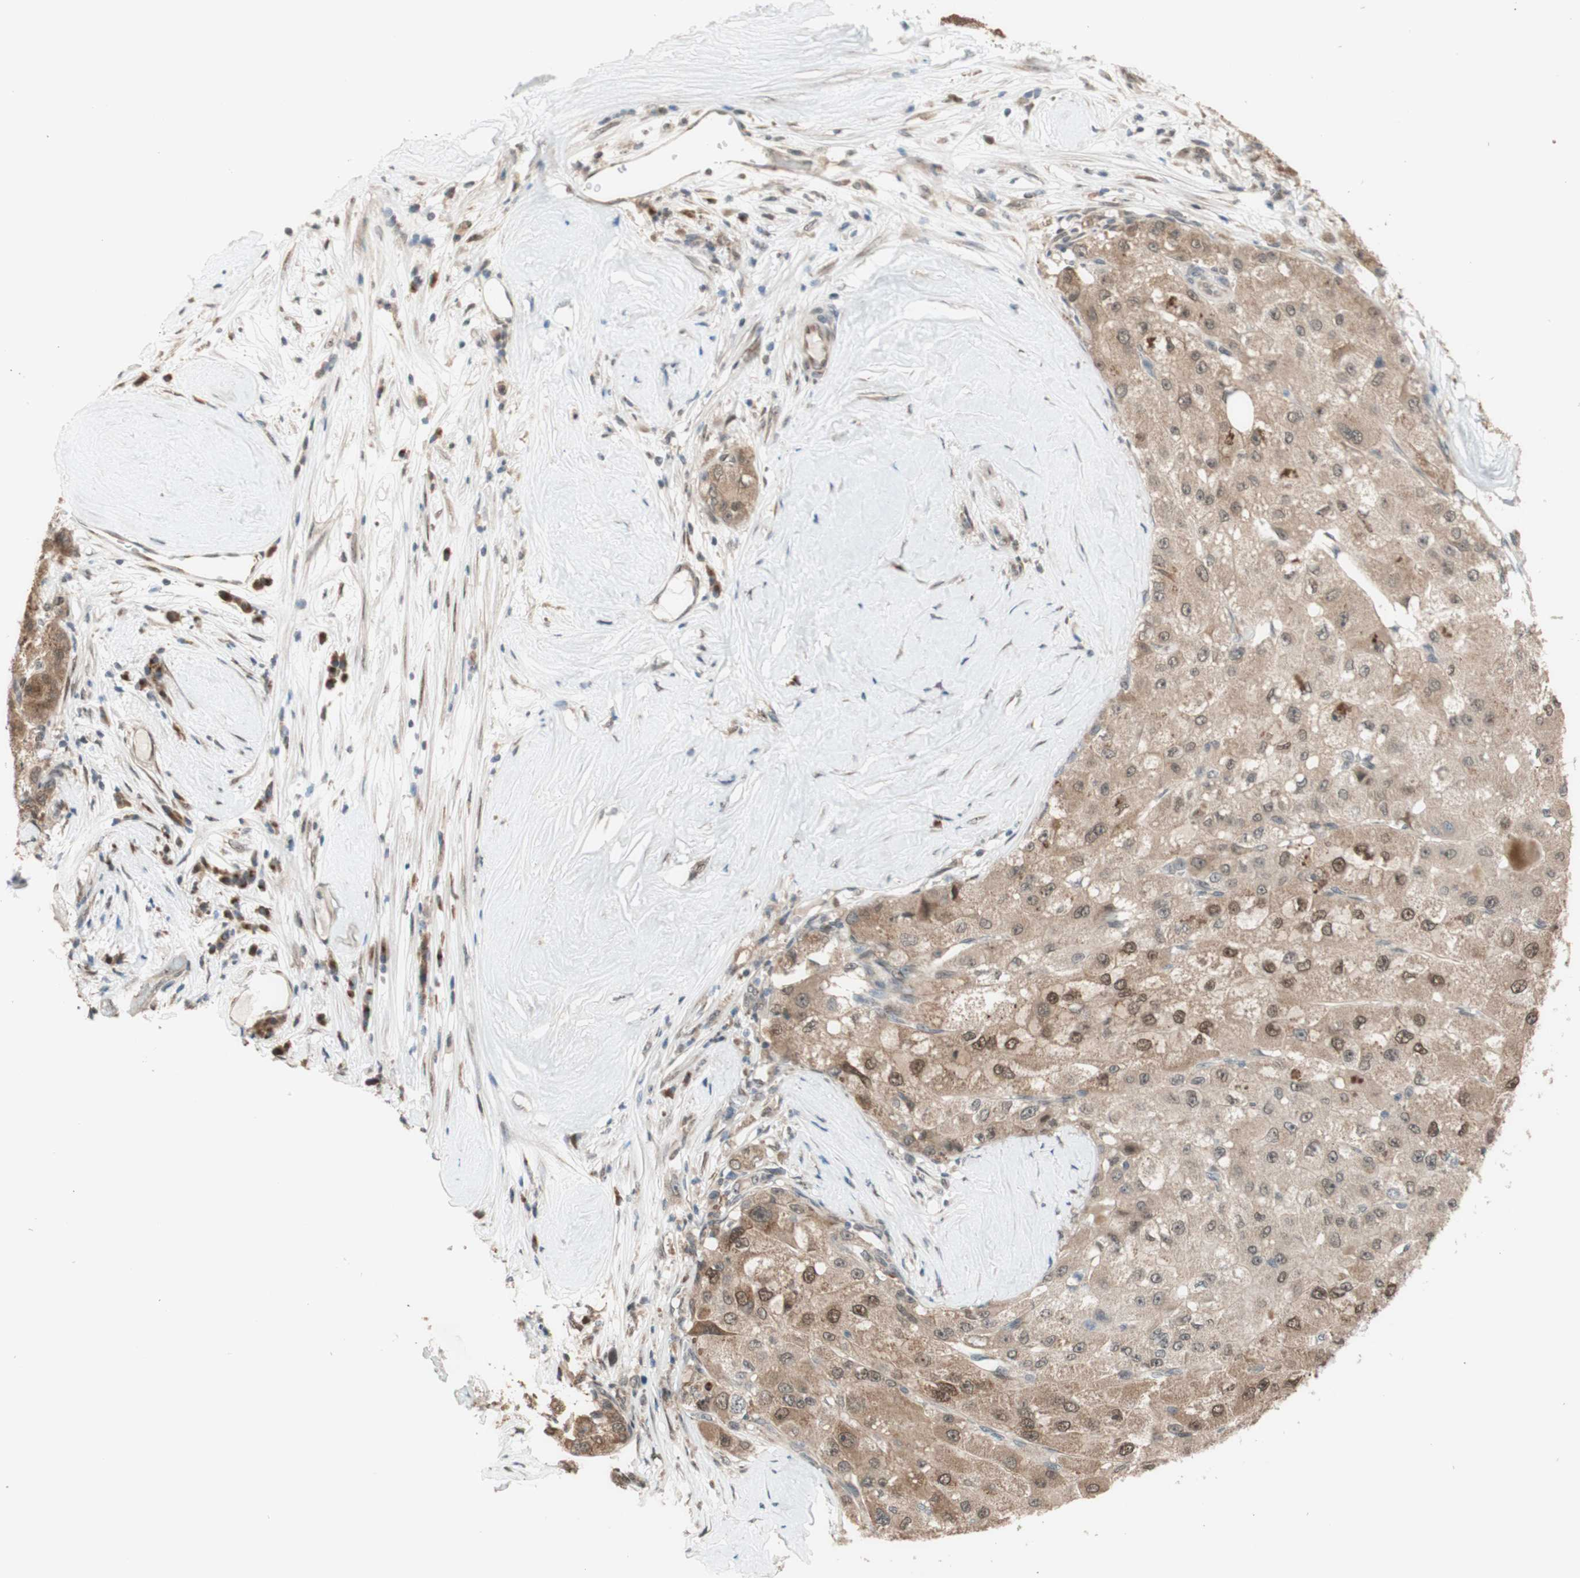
{"staining": {"intensity": "moderate", "quantity": ">75%", "location": "cytoplasmic/membranous,nuclear"}, "tissue": "liver cancer", "cell_type": "Tumor cells", "image_type": "cancer", "snomed": [{"axis": "morphology", "description": "Carcinoma, Hepatocellular, NOS"}, {"axis": "topography", "description": "Liver"}], "caption": "Human liver hepatocellular carcinoma stained for a protein (brown) displays moderate cytoplasmic/membranous and nuclear positive staining in approximately >75% of tumor cells.", "gene": "CCNC", "patient": {"sex": "male", "age": 80}}